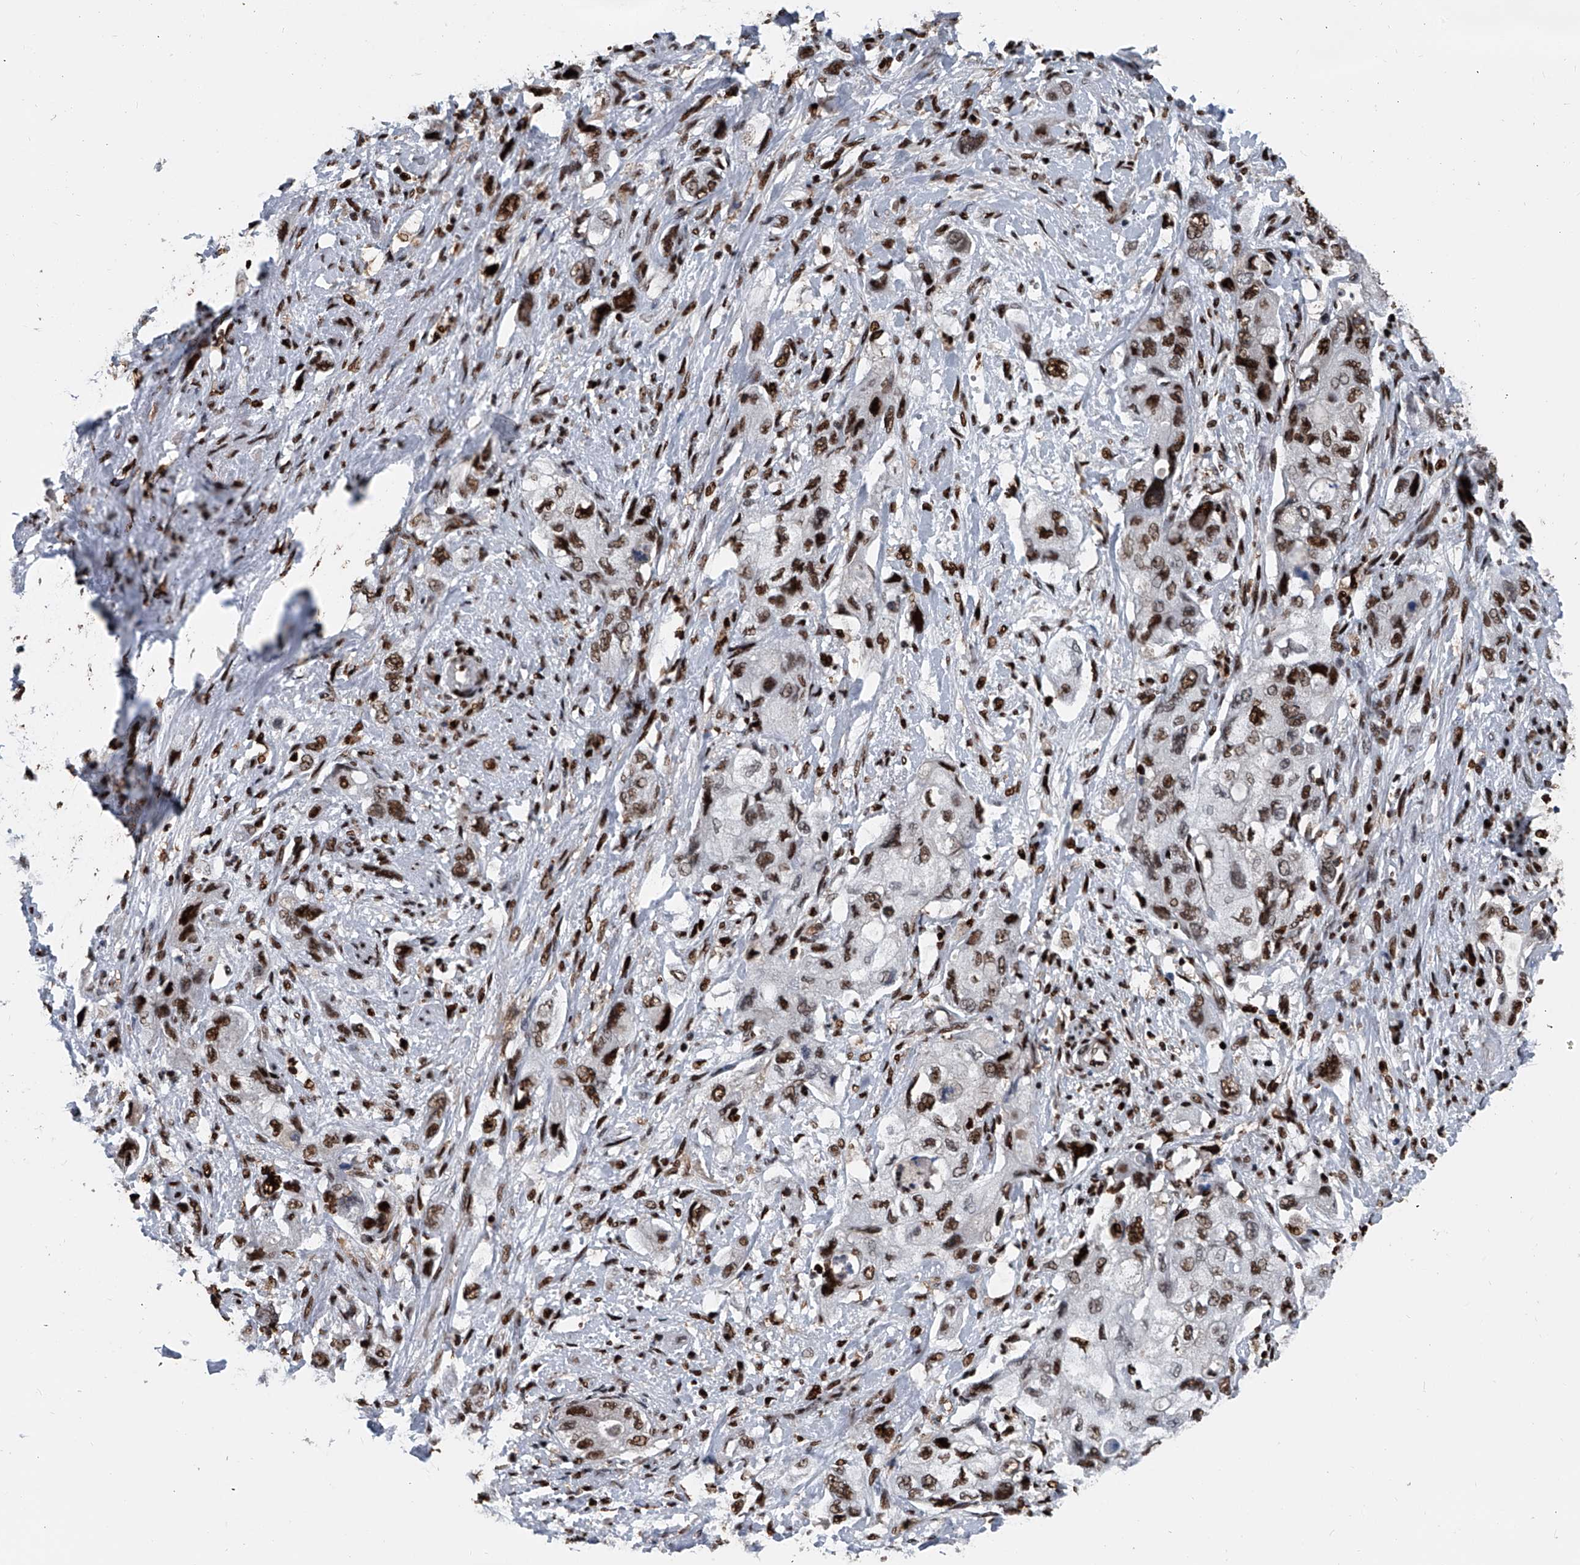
{"staining": {"intensity": "strong", "quantity": ">75%", "location": "nuclear"}, "tissue": "pancreatic cancer", "cell_type": "Tumor cells", "image_type": "cancer", "snomed": [{"axis": "morphology", "description": "Adenocarcinoma, NOS"}, {"axis": "topography", "description": "Pancreas"}], "caption": "Protein positivity by immunohistochemistry (IHC) reveals strong nuclear expression in approximately >75% of tumor cells in pancreatic cancer (adenocarcinoma). The staining was performed using DAB to visualize the protein expression in brown, while the nuclei were stained in blue with hematoxylin (Magnification: 20x).", "gene": "FKBP5", "patient": {"sex": "female", "age": 73}}